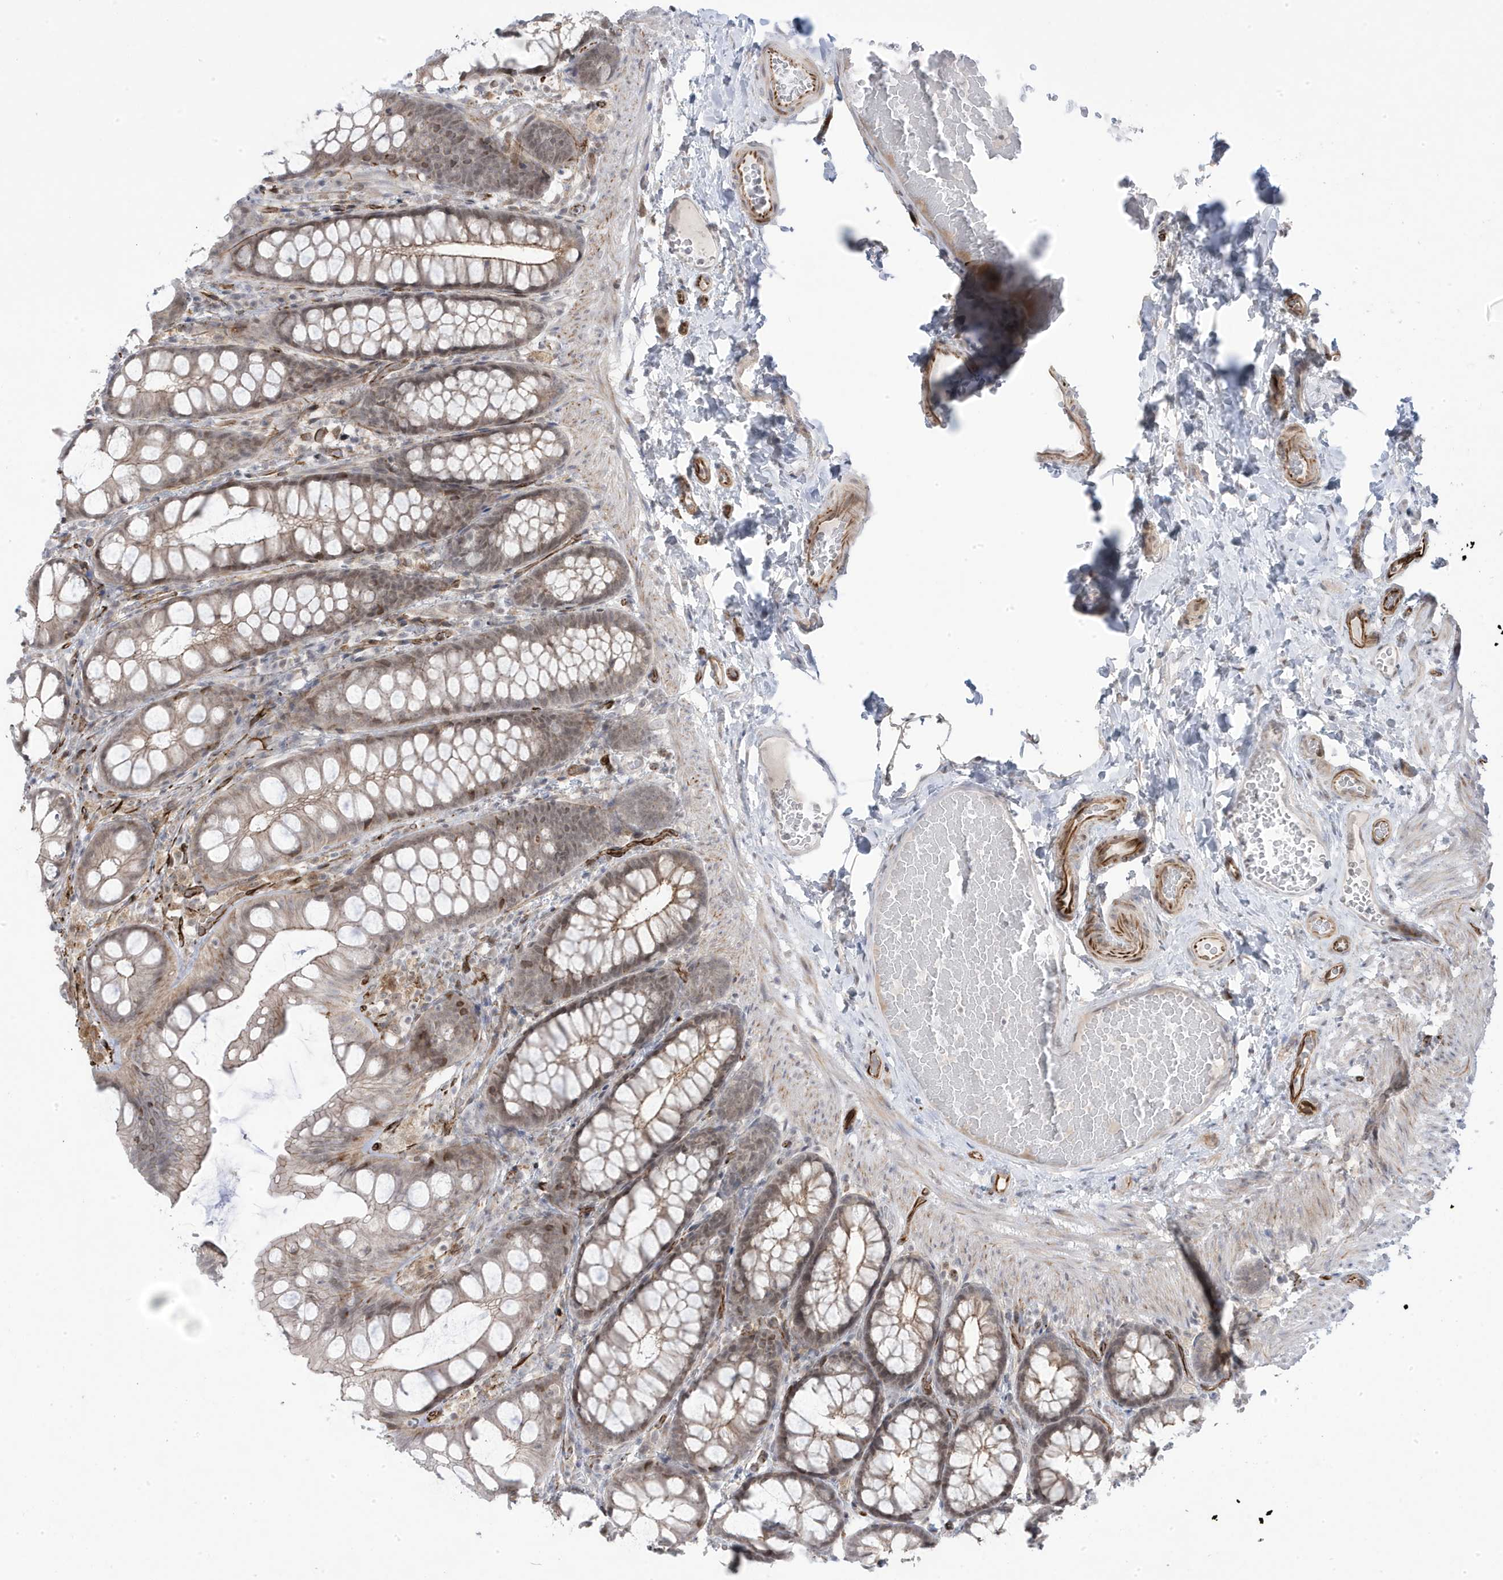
{"staining": {"intensity": "strong", "quantity": "25%-75%", "location": "cytoplasmic/membranous"}, "tissue": "colon", "cell_type": "Endothelial cells", "image_type": "normal", "snomed": [{"axis": "morphology", "description": "Normal tissue, NOS"}, {"axis": "topography", "description": "Colon"}], "caption": "Immunohistochemistry (IHC) staining of benign colon, which reveals high levels of strong cytoplasmic/membranous positivity in about 25%-75% of endothelial cells indicating strong cytoplasmic/membranous protein staining. The staining was performed using DAB (3,3'-diaminobenzidine) (brown) for protein detection and nuclei were counterstained in hematoxylin (blue).", "gene": "ADAMTSL3", "patient": {"sex": "male", "age": 47}}